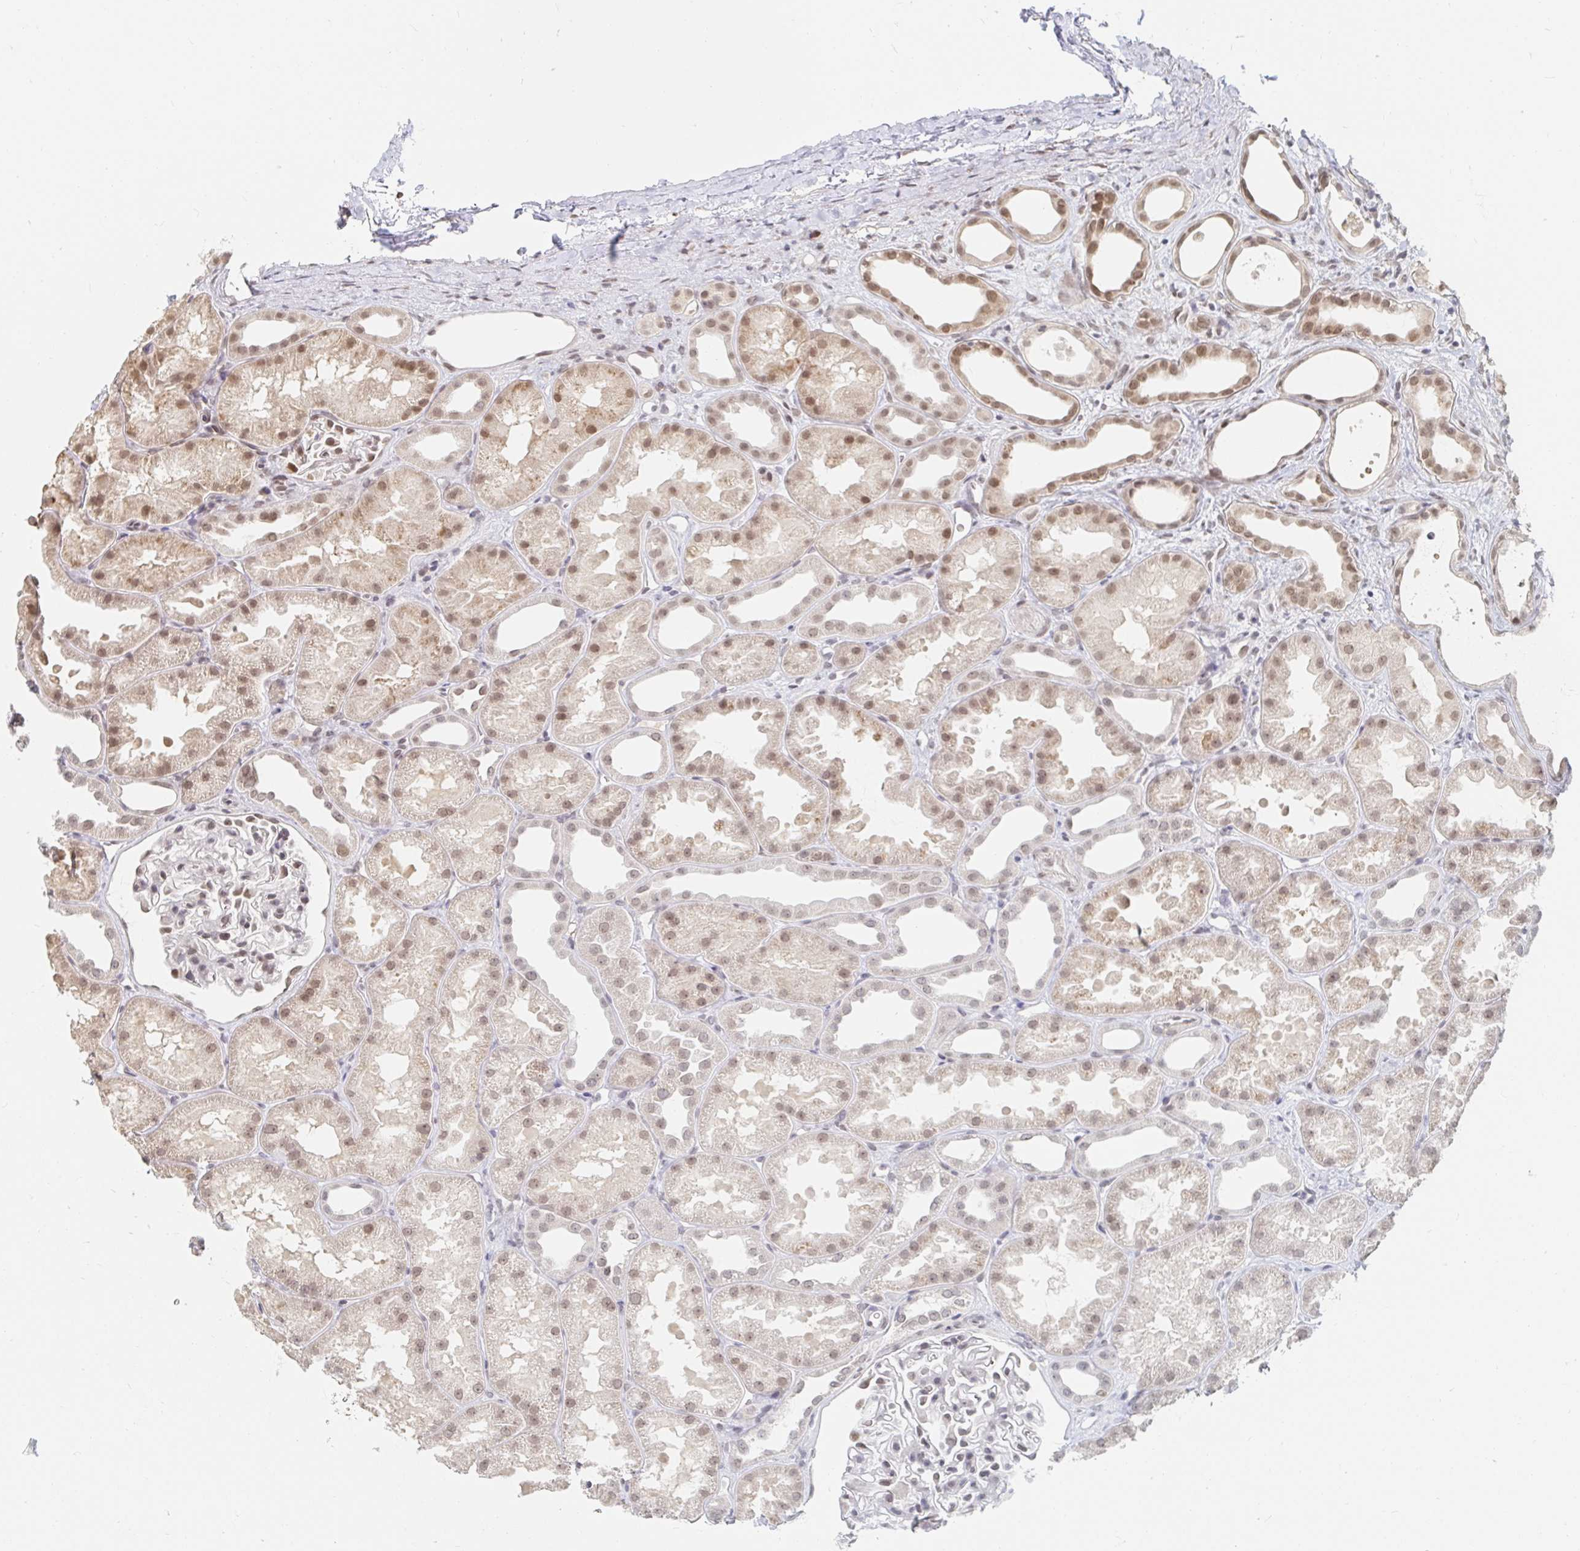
{"staining": {"intensity": "weak", "quantity": "25%-75%", "location": "cytoplasmic/membranous"}, "tissue": "kidney", "cell_type": "Cells in glomeruli", "image_type": "normal", "snomed": [{"axis": "morphology", "description": "Normal tissue, NOS"}, {"axis": "topography", "description": "Kidney"}], "caption": "A low amount of weak cytoplasmic/membranous staining is seen in about 25%-75% of cells in glomeruli in normal kidney.", "gene": "CHD2", "patient": {"sex": "male", "age": 61}}